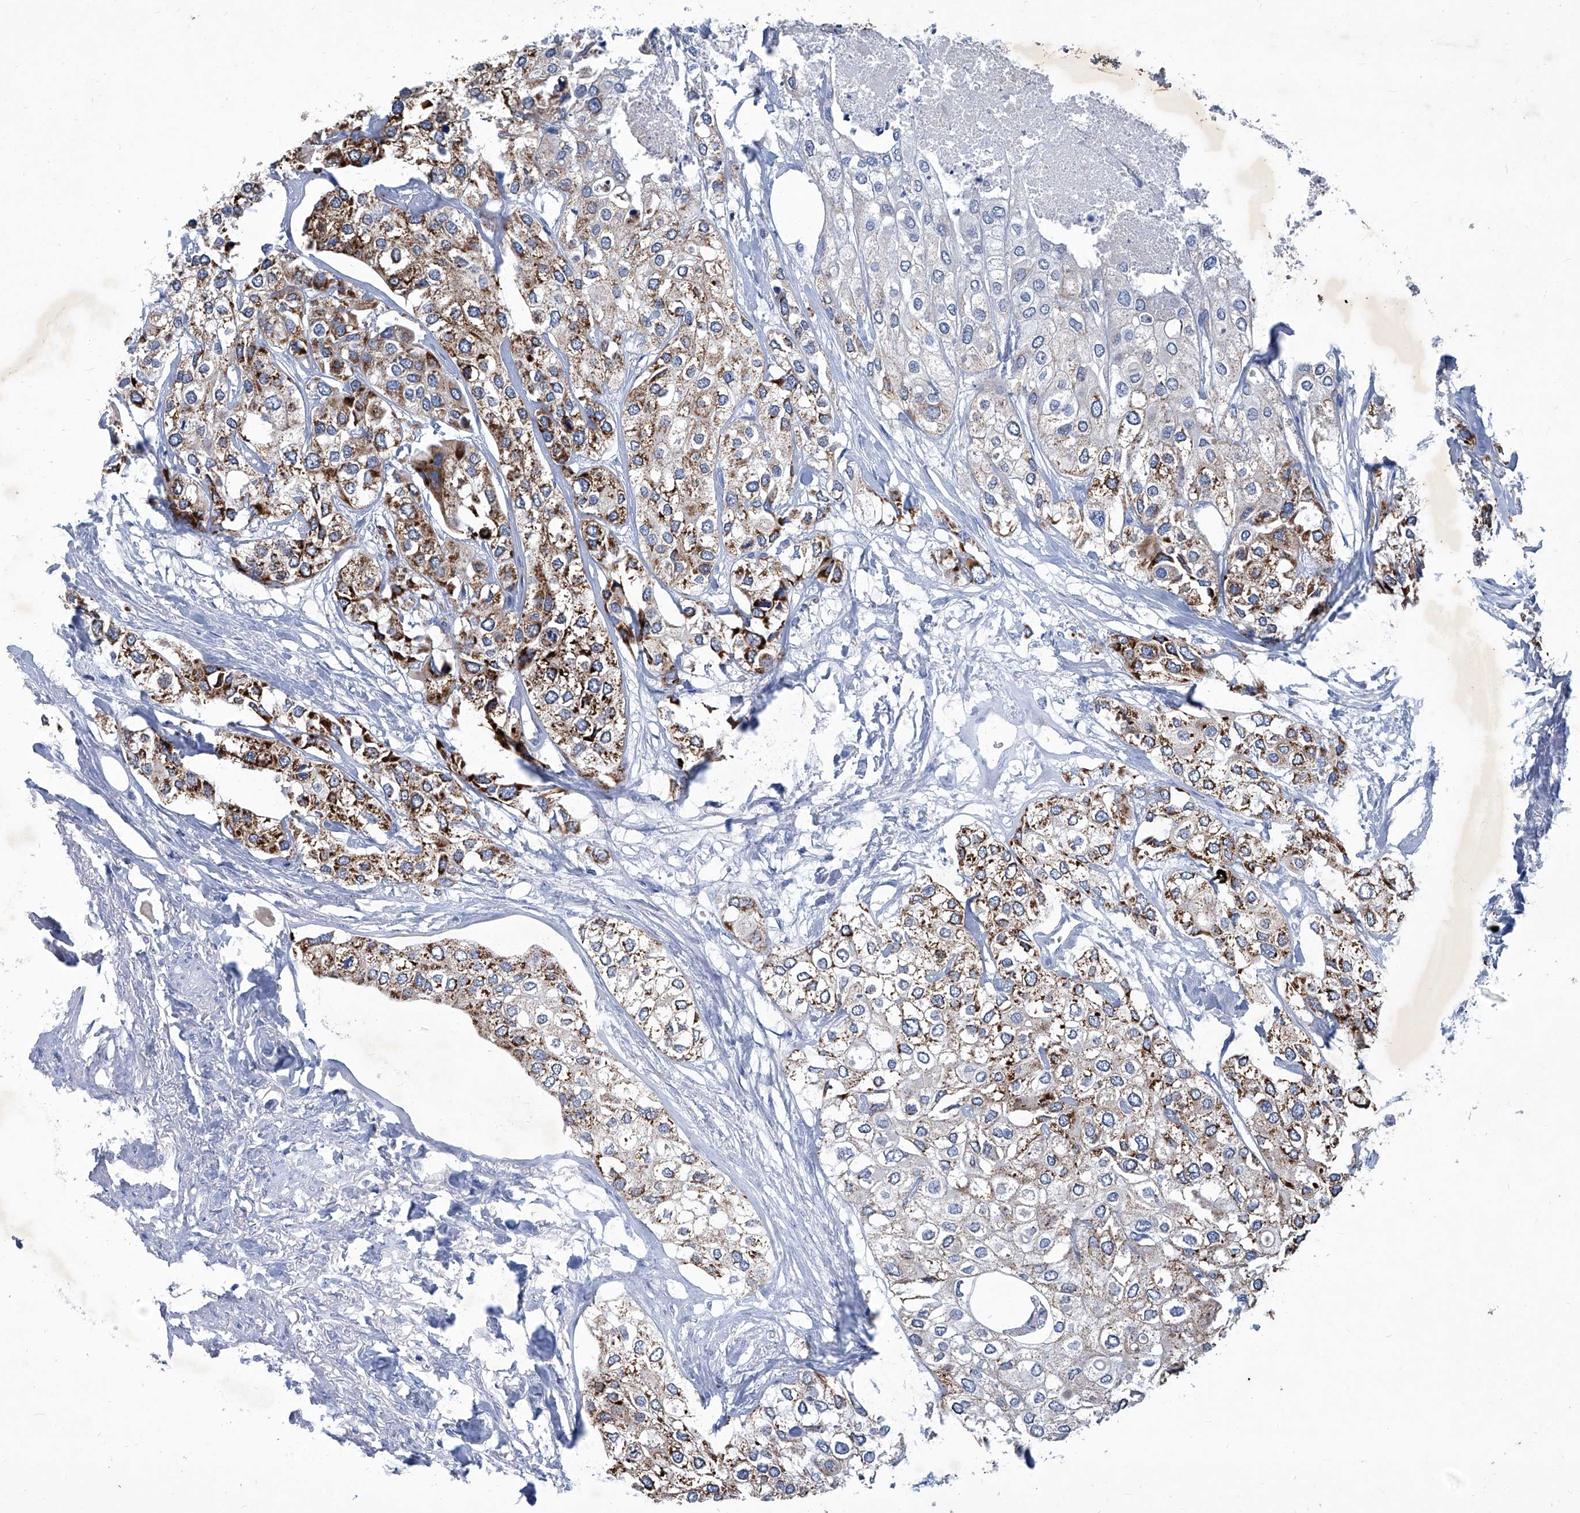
{"staining": {"intensity": "strong", "quantity": "<25%", "location": "cytoplasmic/membranous"}, "tissue": "urothelial cancer", "cell_type": "Tumor cells", "image_type": "cancer", "snomed": [{"axis": "morphology", "description": "Urothelial carcinoma, High grade"}, {"axis": "topography", "description": "Urinary bladder"}], "caption": "Strong cytoplasmic/membranous protein positivity is present in about <25% of tumor cells in urothelial cancer. The protein of interest is stained brown, and the nuclei are stained in blue (DAB IHC with brightfield microscopy, high magnification).", "gene": "MTARC1", "patient": {"sex": "male", "age": 64}}